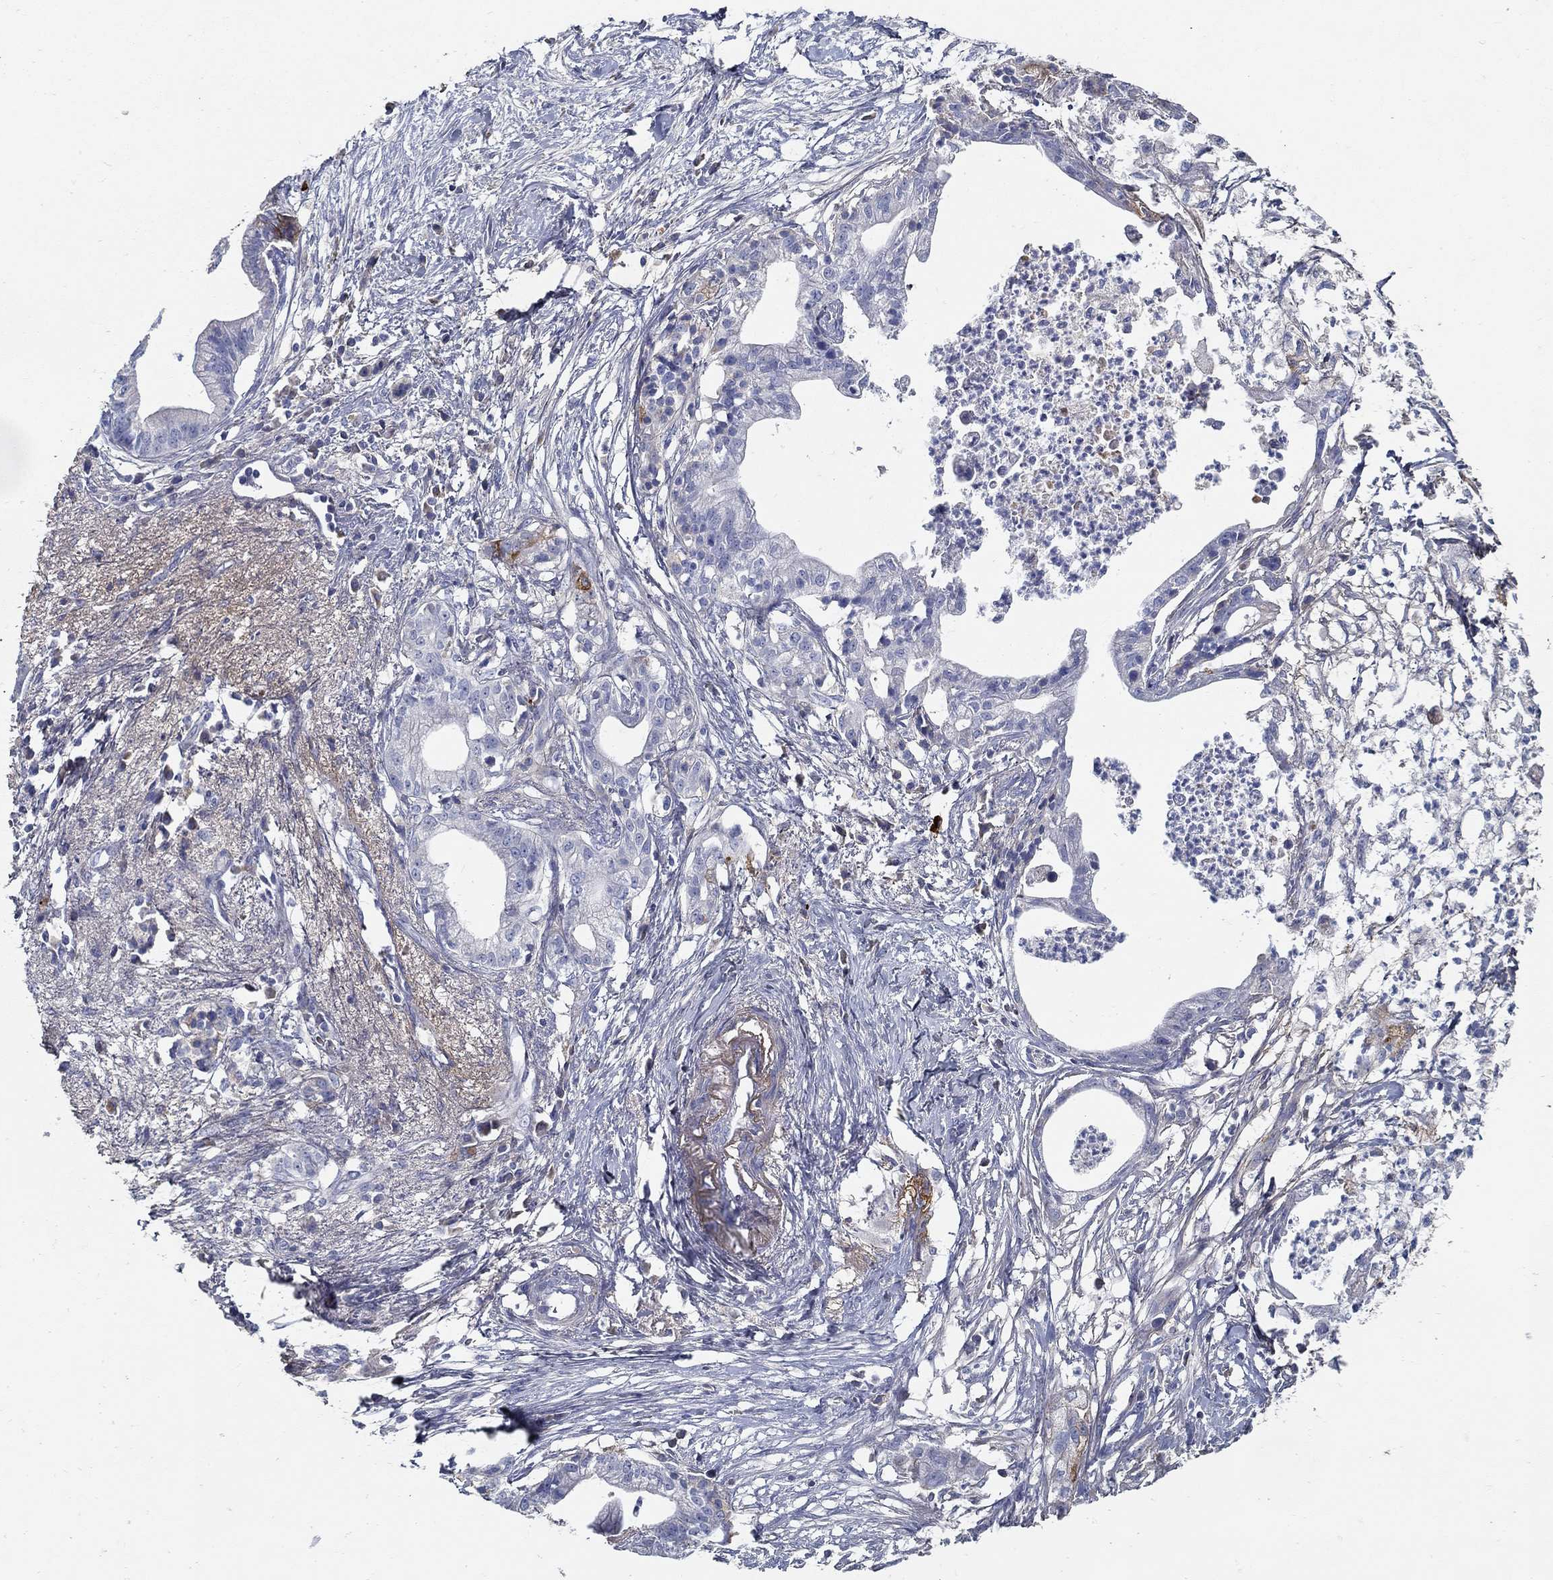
{"staining": {"intensity": "negative", "quantity": "none", "location": "none"}, "tissue": "pancreatic cancer", "cell_type": "Tumor cells", "image_type": "cancer", "snomed": [{"axis": "morphology", "description": "Normal tissue, NOS"}, {"axis": "morphology", "description": "Adenocarcinoma, NOS"}, {"axis": "topography", "description": "Pancreas"}], "caption": "IHC of human pancreatic adenocarcinoma exhibits no staining in tumor cells.", "gene": "TGFBI", "patient": {"sex": "female", "age": 58}}